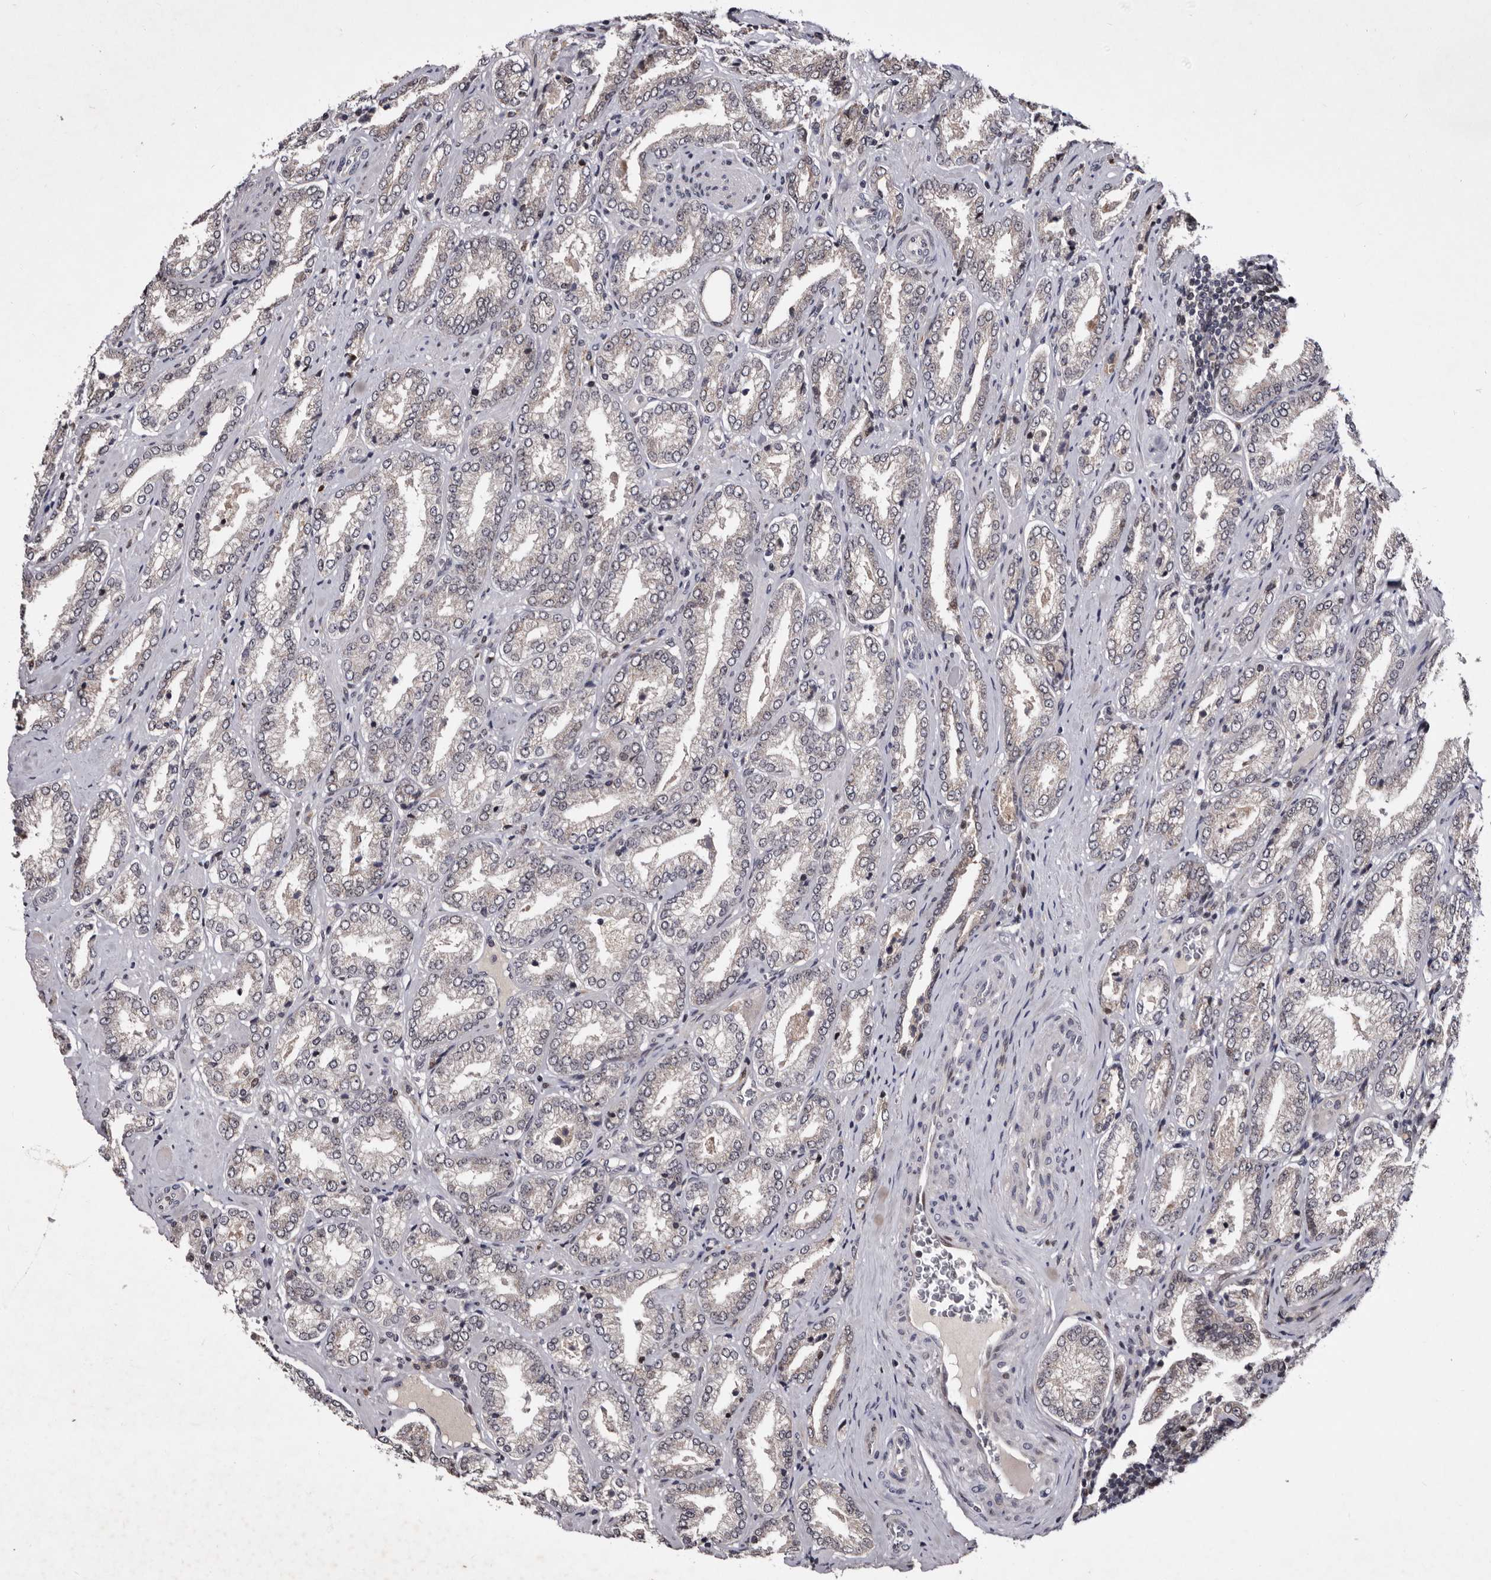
{"staining": {"intensity": "negative", "quantity": "none", "location": "none"}, "tissue": "prostate cancer", "cell_type": "Tumor cells", "image_type": "cancer", "snomed": [{"axis": "morphology", "description": "Adenocarcinoma, Low grade"}, {"axis": "topography", "description": "Prostate"}], "caption": "A photomicrograph of human low-grade adenocarcinoma (prostate) is negative for staining in tumor cells. The staining is performed using DAB brown chromogen with nuclei counter-stained in using hematoxylin.", "gene": "TNKS", "patient": {"sex": "male", "age": 62}}